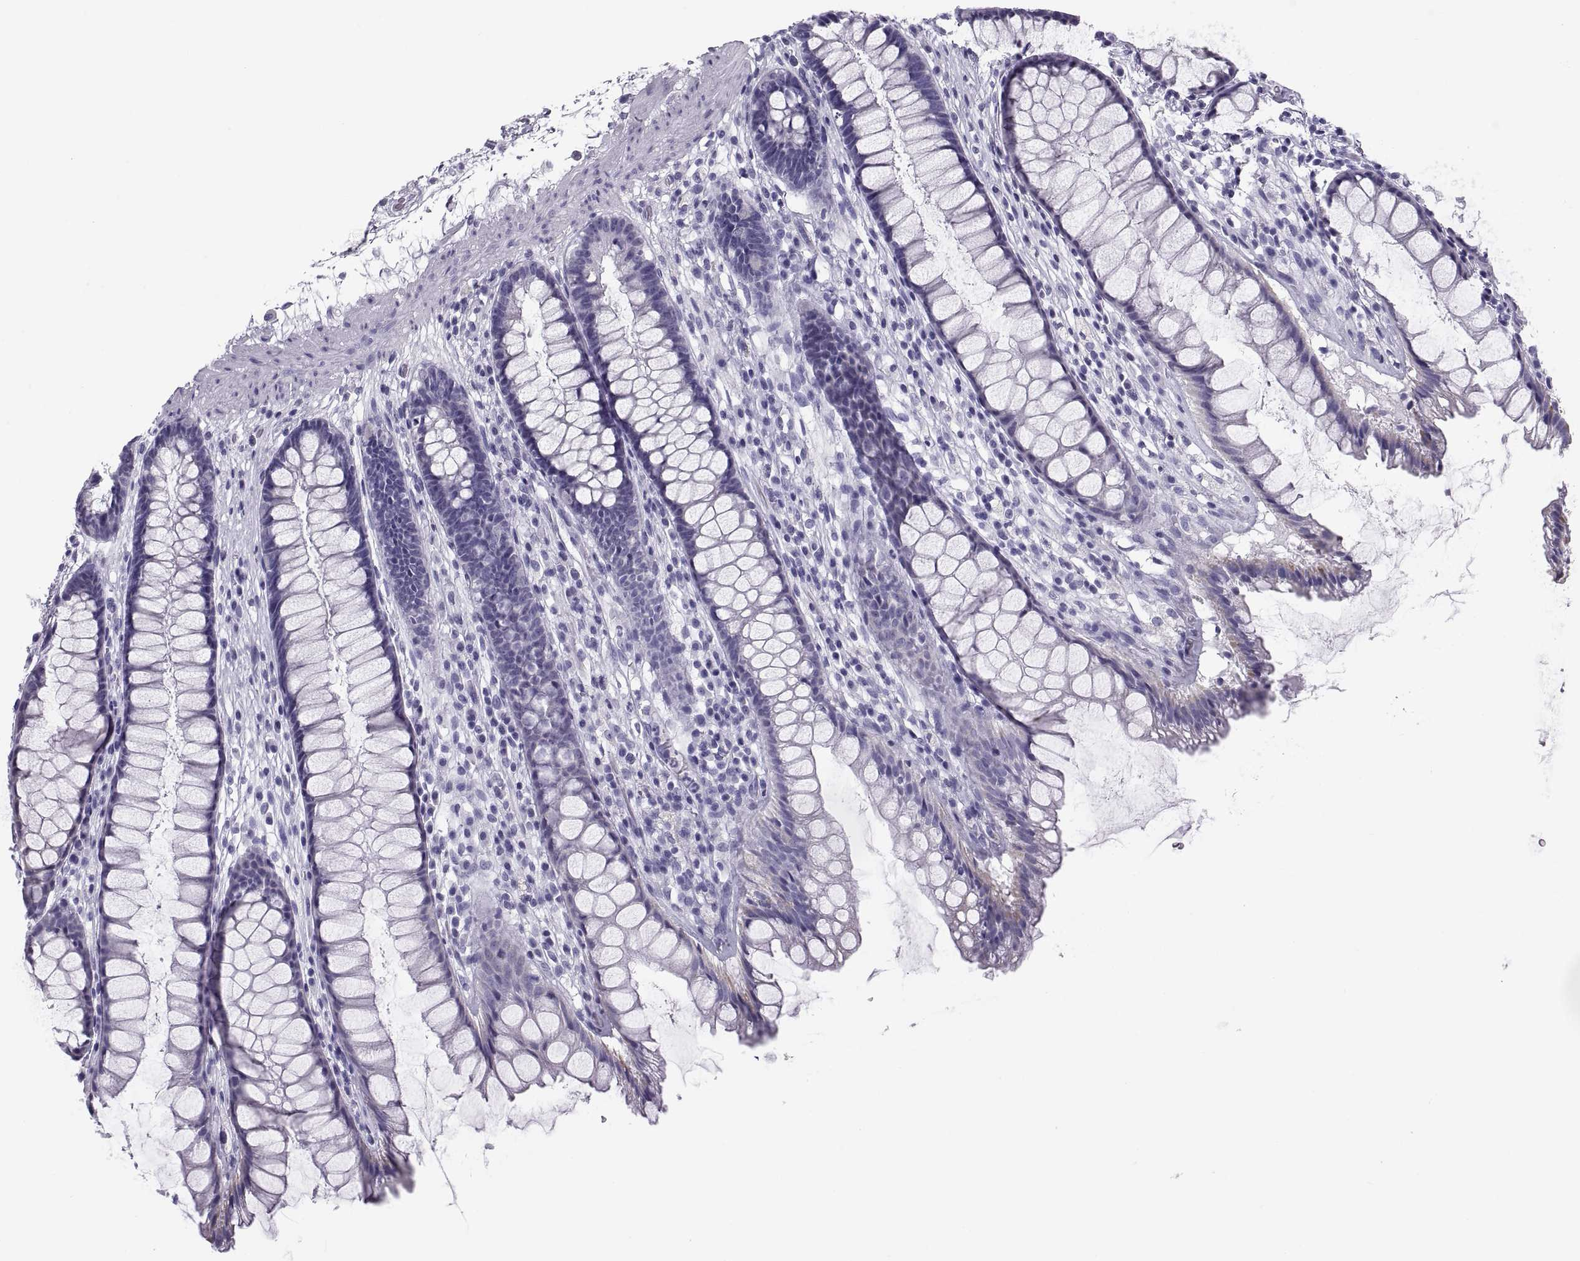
{"staining": {"intensity": "moderate", "quantity": "<25%", "location": "cytoplasmic/membranous"}, "tissue": "rectum", "cell_type": "Glandular cells", "image_type": "normal", "snomed": [{"axis": "morphology", "description": "Normal tissue, NOS"}, {"axis": "topography", "description": "Rectum"}], "caption": "Immunohistochemical staining of unremarkable rectum exhibits moderate cytoplasmic/membranous protein staining in approximately <25% of glandular cells.", "gene": "PAX2", "patient": {"sex": "male", "age": 72}}